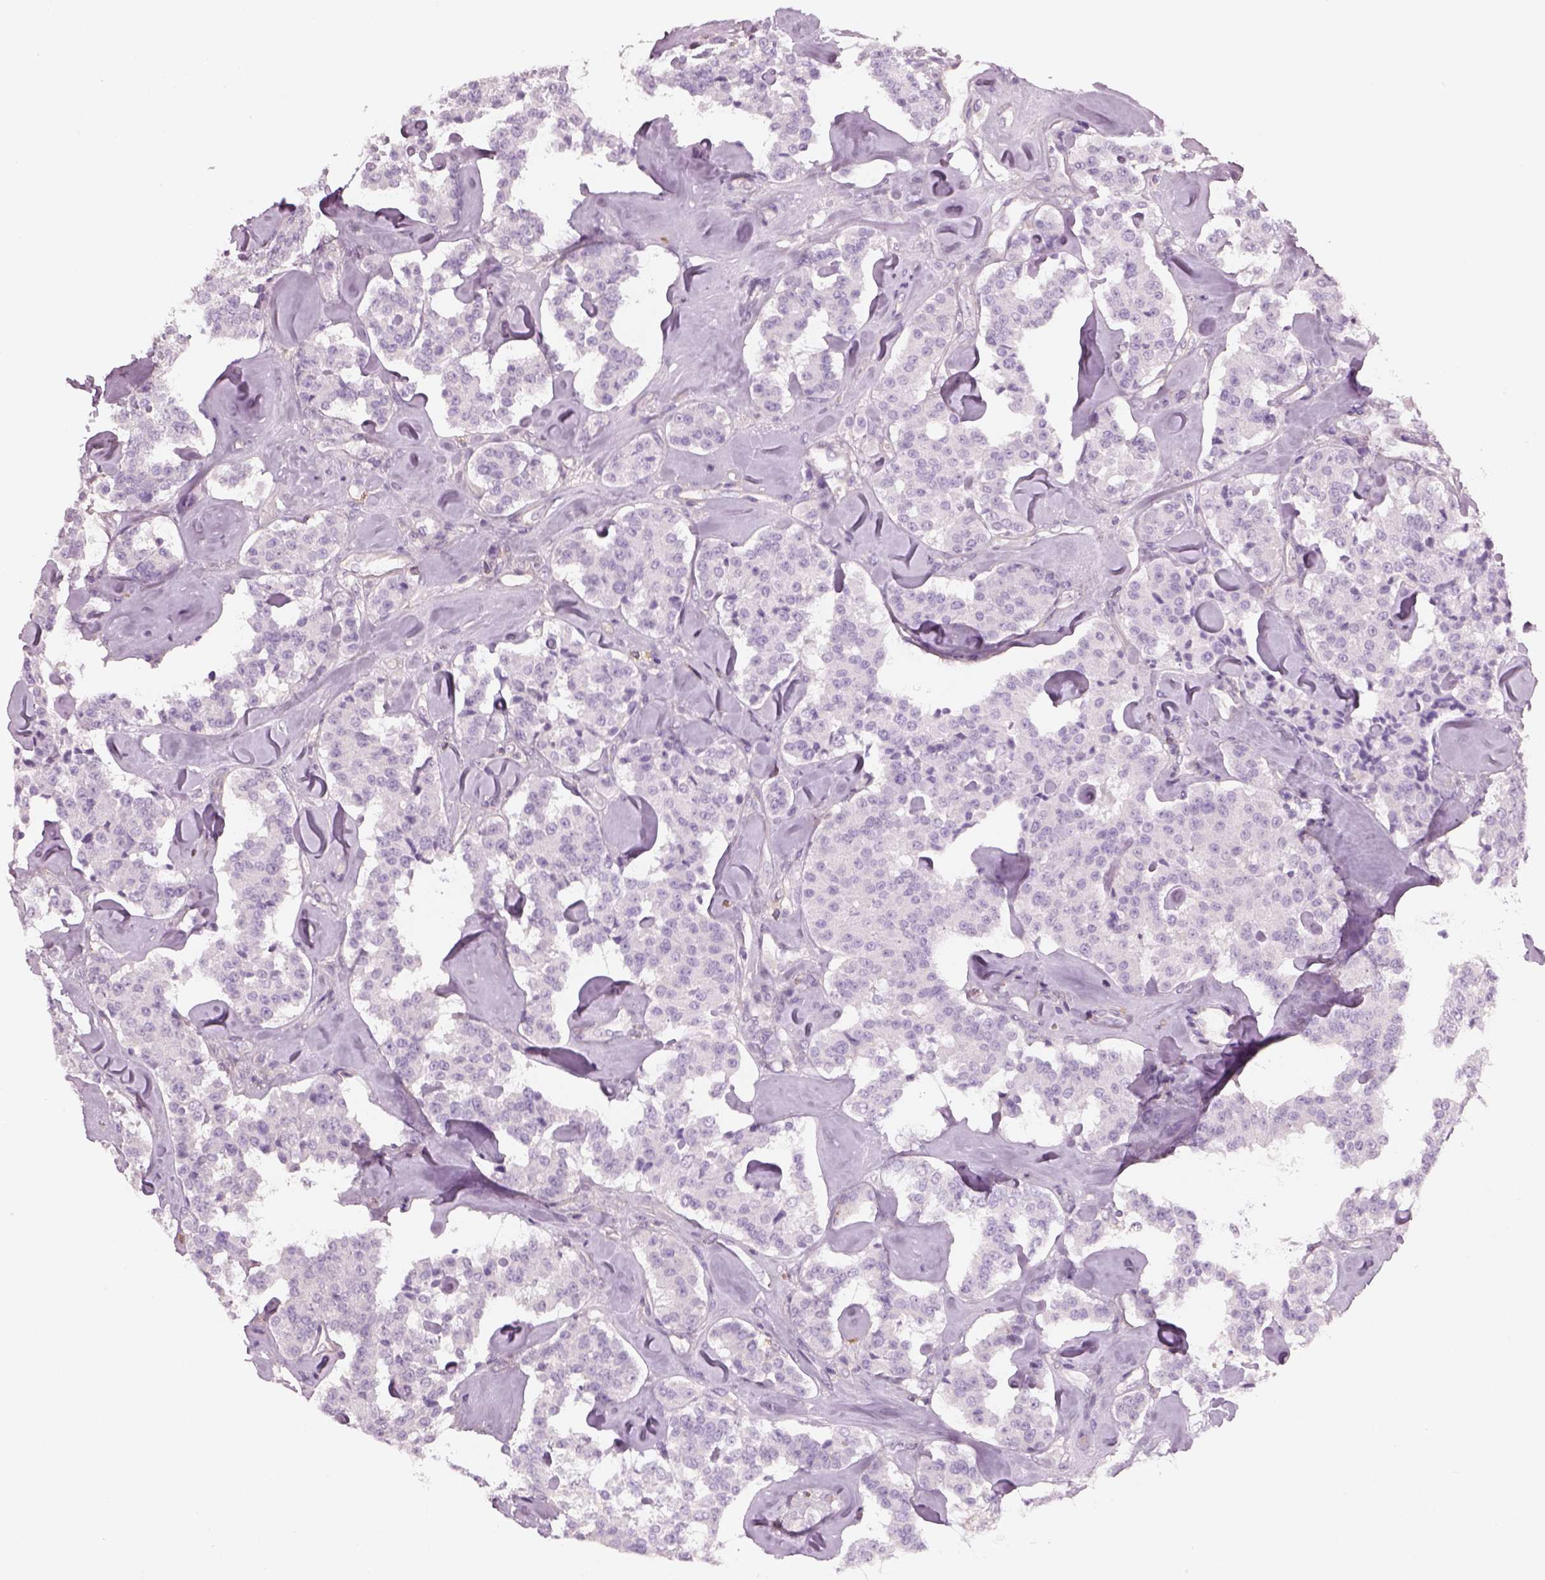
{"staining": {"intensity": "negative", "quantity": "none", "location": "none"}, "tissue": "carcinoid", "cell_type": "Tumor cells", "image_type": "cancer", "snomed": [{"axis": "morphology", "description": "Carcinoid, malignant, NOS"}, {"axis": "topography", "description": "Pancreas"}], "caption": "This is an IHC photomicrograph of carcinoid (malignant). There is no expression in tumor cells.", "gene": "SLC1A7", "patient": {"sex": "male", "age": 41}}